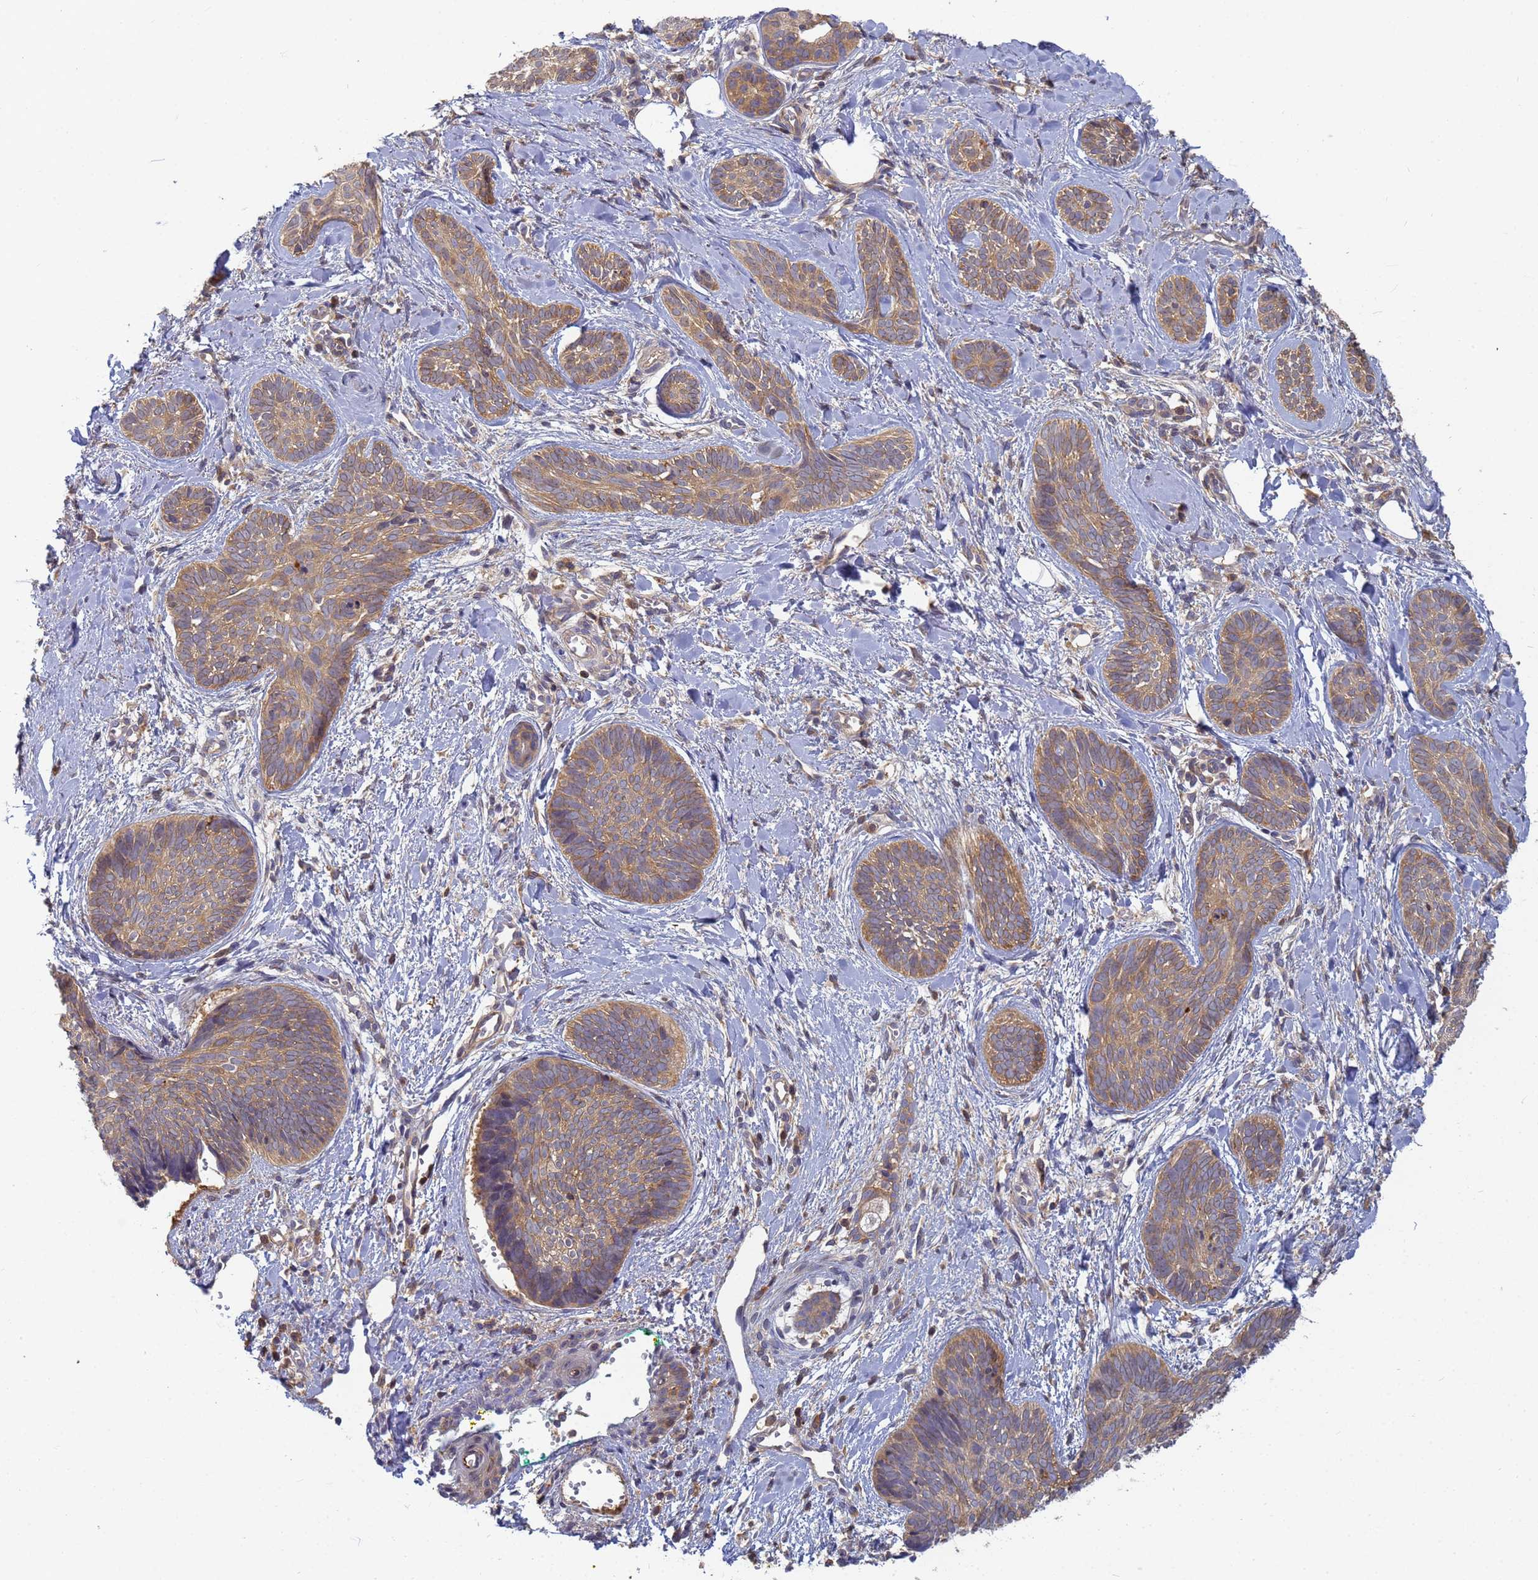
{"staining": {"intensity": "weak", "quantity": ">75%", "location": "cytoplasmic/membranous"}, "tissue": "skin cancer", "cell_type": "Tumor cells", "image_type": "cancer", "snomed": [{"axis": "morphology", "description": "Basal cell carcinoma"}, {"axis": "topography", "description": "Skin"}], "caption": "Brown immunohistochemical staining in human skin cancer exhibits weak cytoplasmic/membranous positivity in about >75% of tumor cells. The protein of interest is shown in brown color, while the nuclei are stained blue.", "gene": "SHARPIN", "patient": {"sex": "female", "age": 81}}